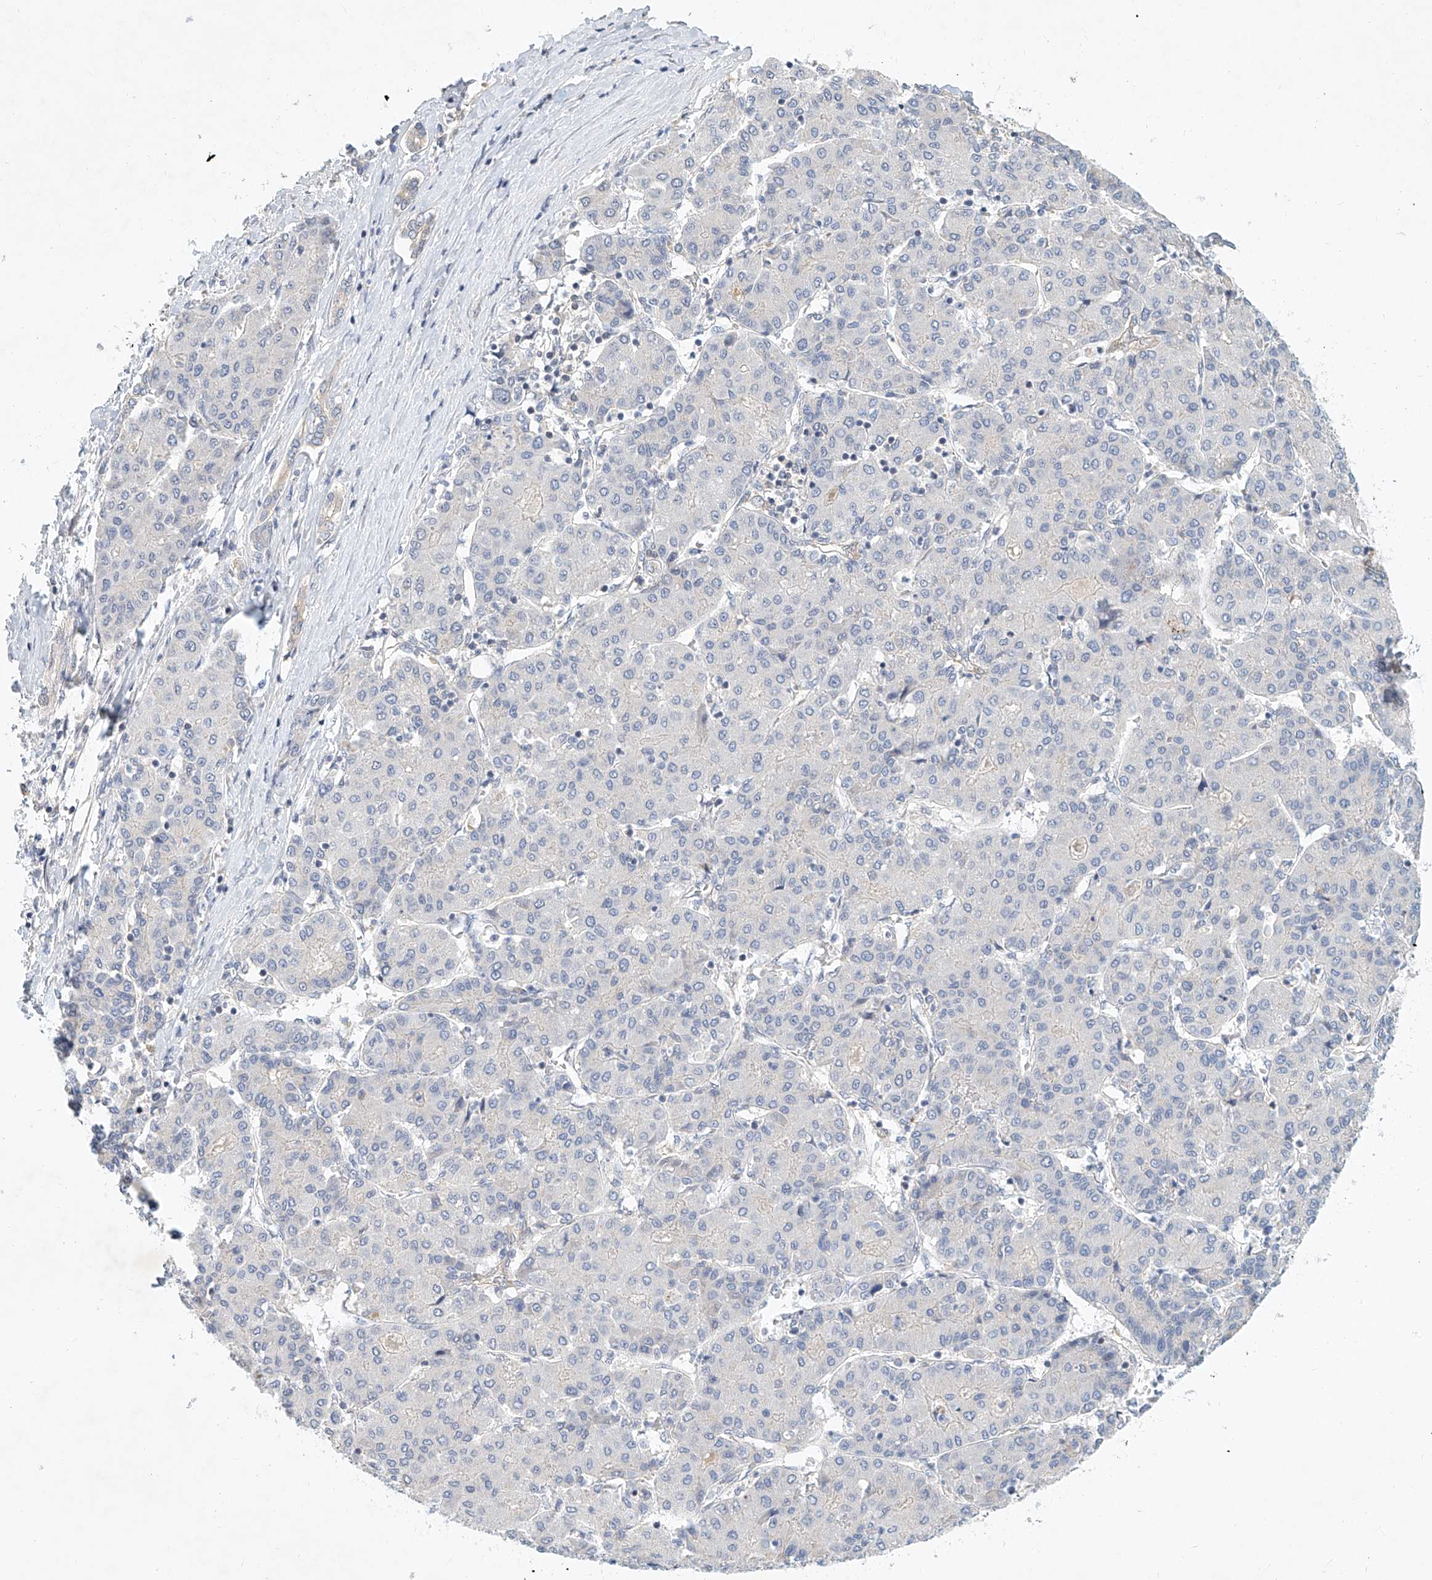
{"staining": {"intensity": "negative", "quantity": "none", "location": "none"}, "tissue": "liver cancer", "cell_type": "Tumor cells", "image_type": "cancer", "snomed": [{"axis": "morphology", "description": "Carcinoma, Hepatocellular, NOS"}, {"axis": "topography", "description": "Liver"}], "caption": "The micrograph displays no significant expression in tumor cells of liver cancer.", "gene": "CARMIL1", "patient": {"sex": "male", "age": 65}}